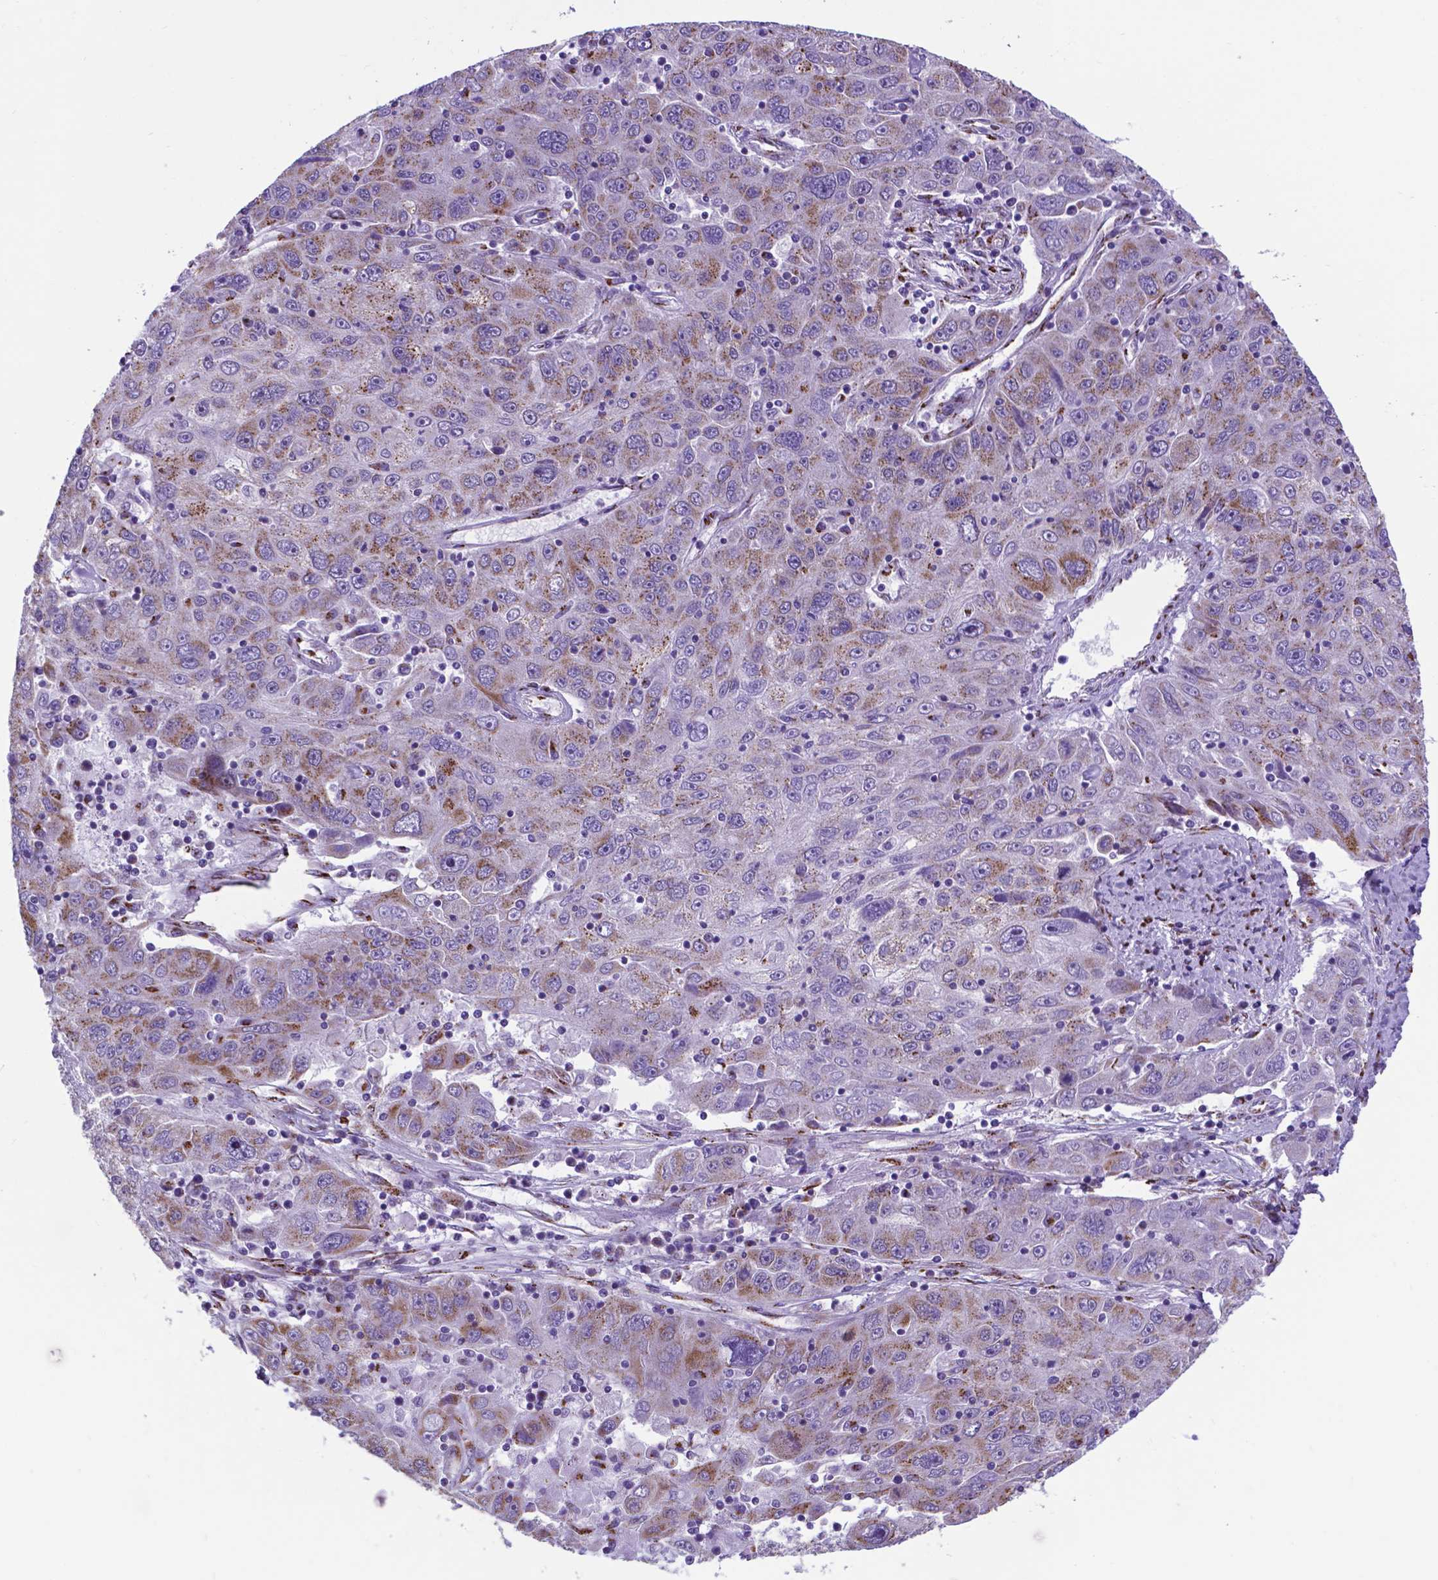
{"staining": {"intensity": "moderate", "quantity": "25%-75%", "location": "cytoplasmic/membranous"}, "tissue": "stomach cancer", "cell_type": "Tumor cells", "image_type": "cancer", "snomed": [{"axis": "morphology", "description": "Adenocarcinoma, NOS"}, {"axis": "topography", "description": "Stomach"}], "caption": "The micrograph reveals staining of stomach cancer, revealing moderate cytoplasmic/membranous protein staining (brown color) within tumor cells. (DAB IHC, brown staining for protein, blue staining for nuclei).", "gene": "MRPL10", "patient": {"sex": "male", "age": 56}}